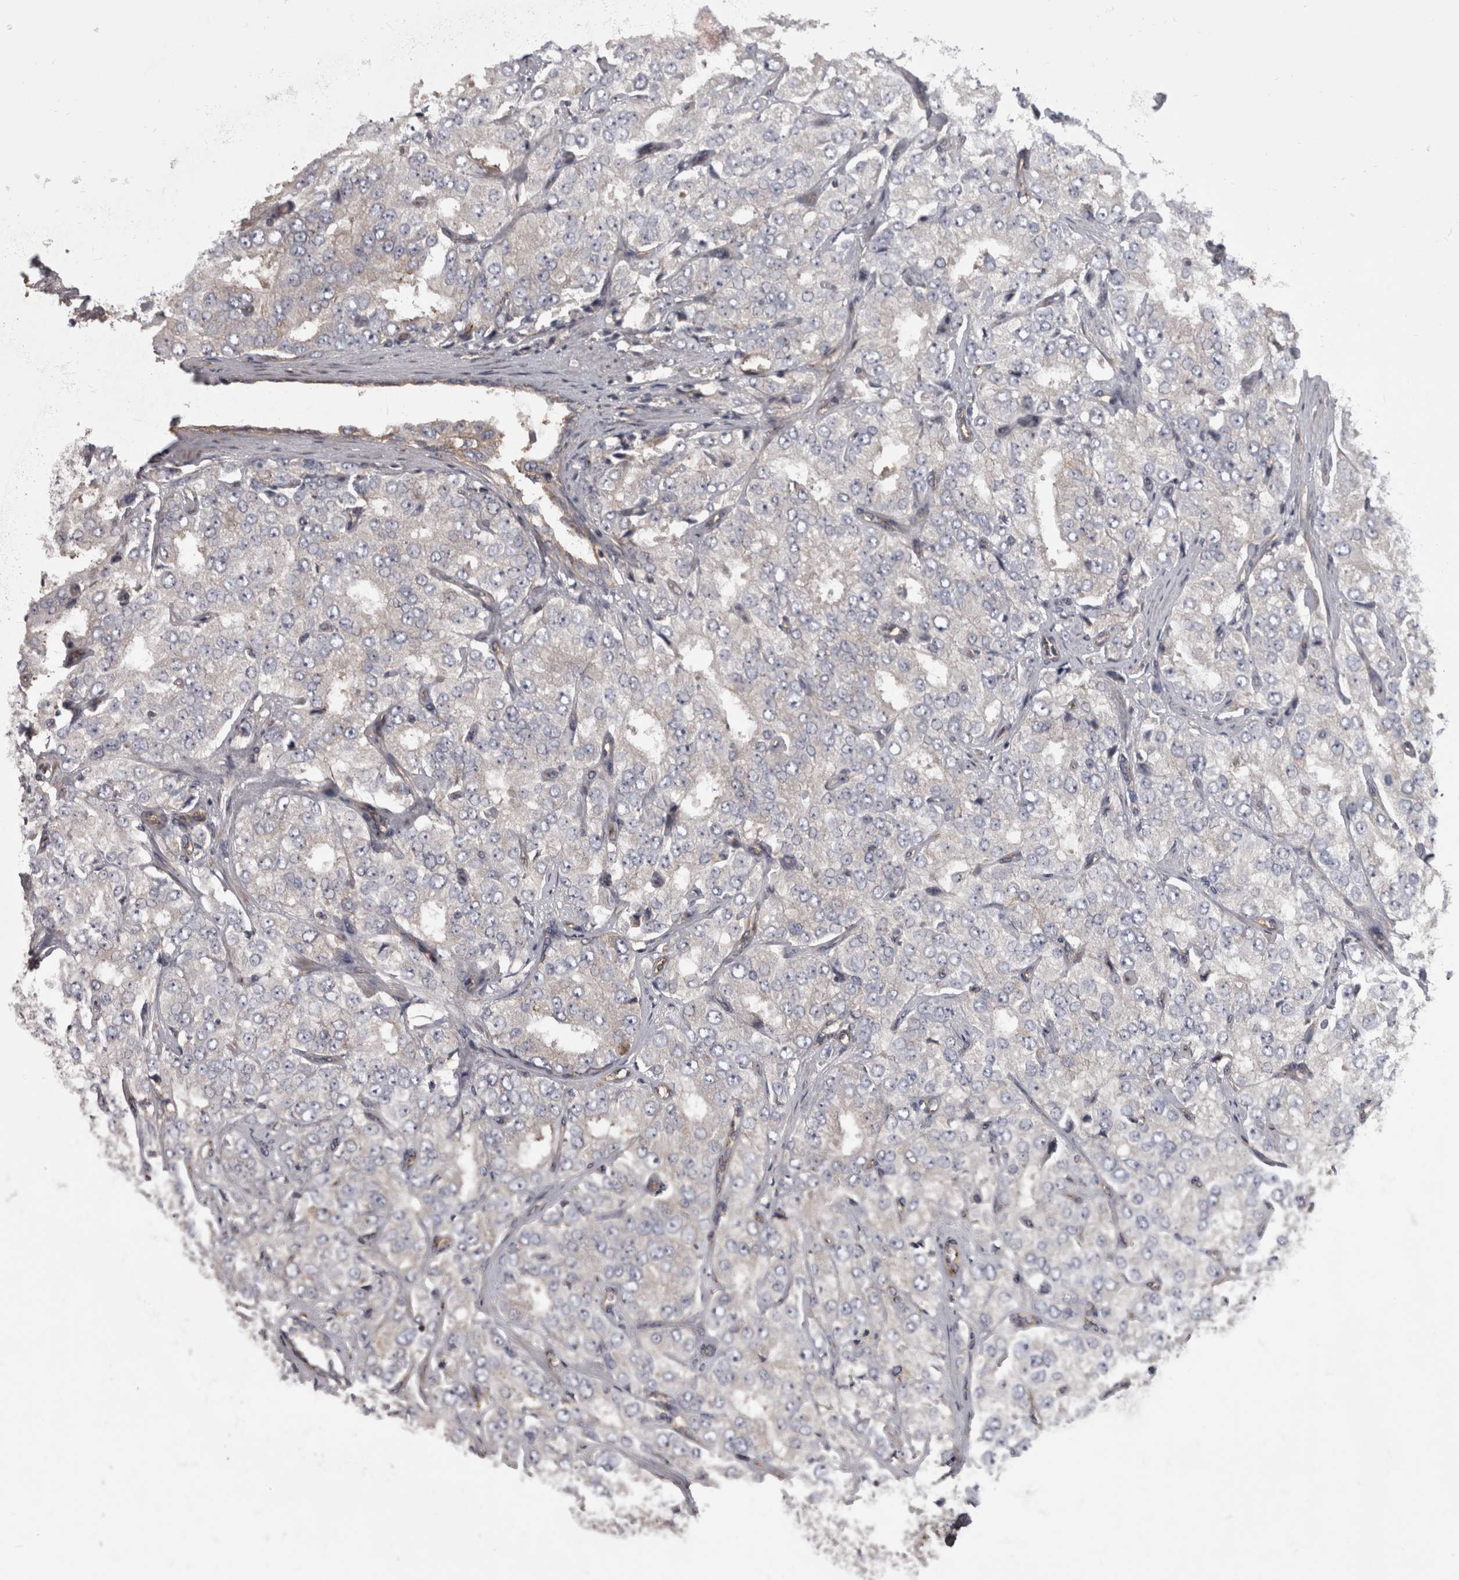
{"staining": {"intensity": "weak", "quantity": "<25%", "location": "cytoplasmic/membranous"}, "tissue": "prostate cancer", "cell_type": "Tumor cells", "image_type": "cancer", "snomed": [{"axis": "morphology", "description": "Adenocarcinoma, High grade"}, {"axis": "topography", "description": "Prostate"}], "caption": "Prostate high-grade adenocarcinoma was stained to show a protein in brown. There is no significant staining in tumor cells. (DAB (3,3'-diaminobenzidine) immunohistochemistry visualized using brightfield microscopy, high magnification).", "gene": "HOOK3", "patient": {"sex": "male", "age": 58}}